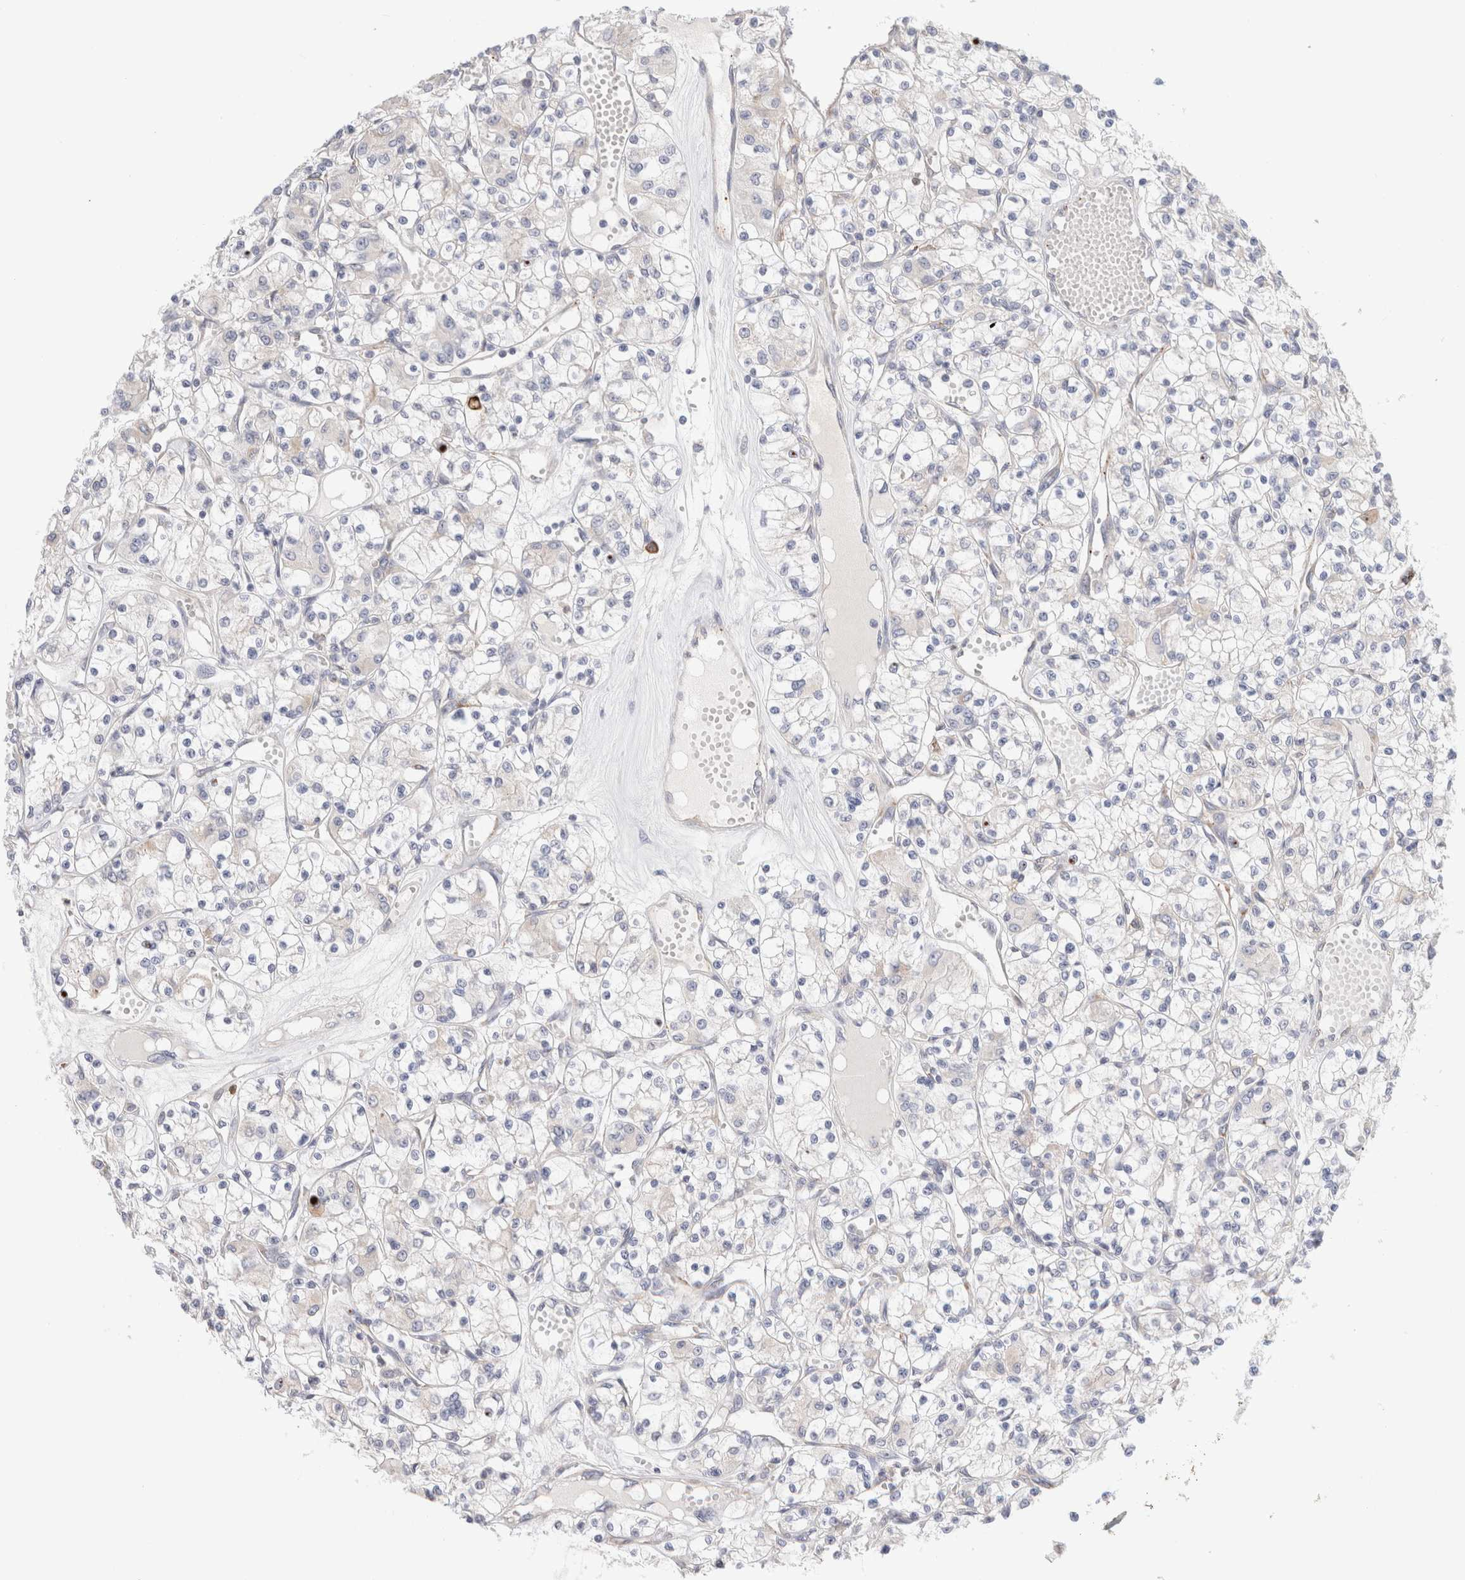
{"staining": {"intensity": "negative", "quantity": "none", "location": "none"}, "tissue": "renal cancer", "cell_type": "Tumor cells", "image_type": "cancer", "snomed": [{"axis": "morphology", "description": "Adenocarcinoma, NOS"}, {"axis": "topography", "description": "Kidney"}], "caption": "This is a image of IHC staining of renal cancer, which shows no staining in tumor cells.", "gene": "CSK", "patient": {"sex": "female", "age": 59}}